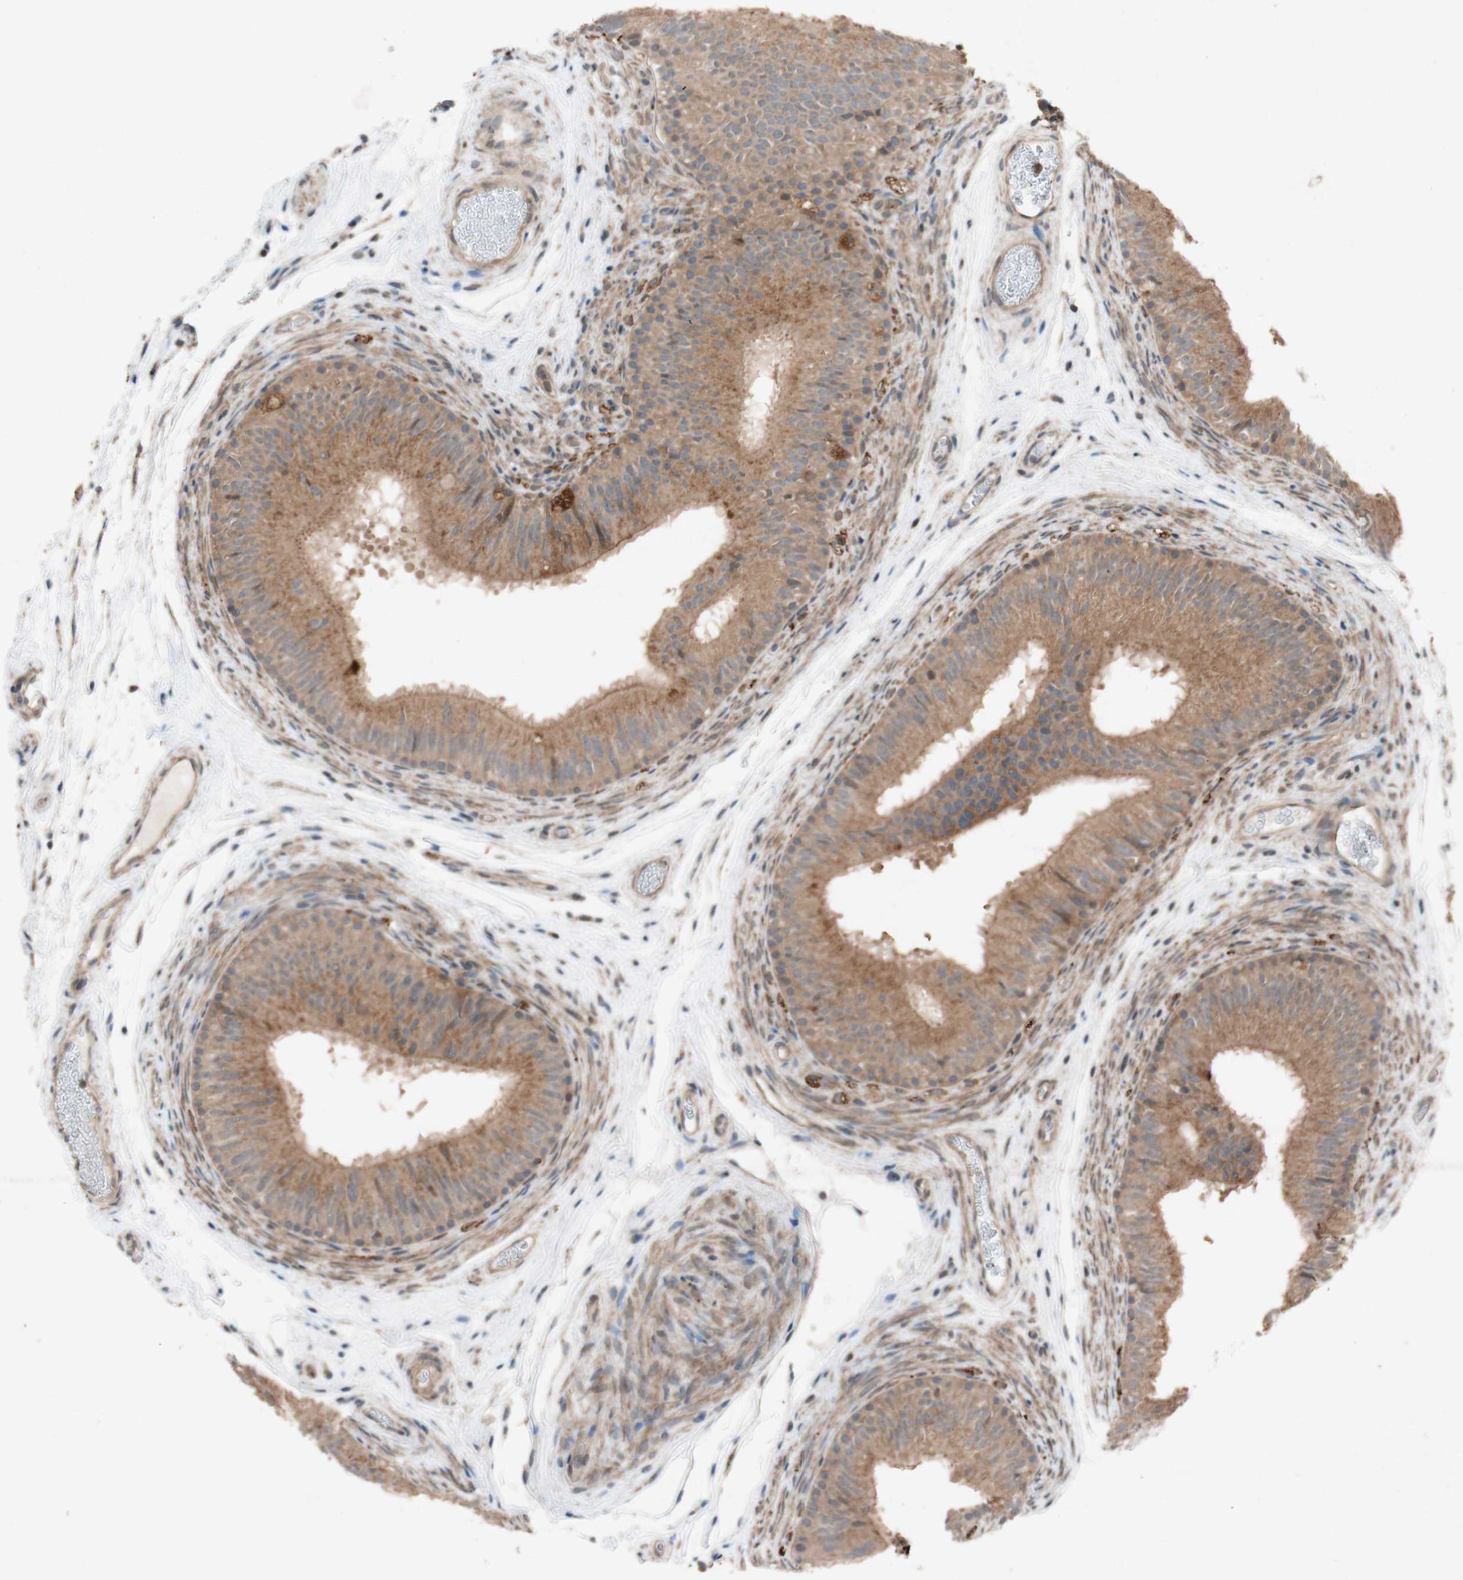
{"staining": {"intensity": "moderate", "quantity": ">75%", "location": "cytoplasmic/membranous"}, "tissue": "epididymis", "cell_type": "Glandular cells", "image_type": "normal", "snomed": [{"axis": "morphology", "description": "Normal tissue, NOS"}, {"axis": "topography", "description": "Epididymis"}], "caption": "Moderate cytoplasmic/membranous expression for a protein is identified in approximately >75% of glandular cells of benign epididymis using immunohistochemistry.", "gene": "ATP6V1F", "patient": {"sex": "male", "age": 36}}